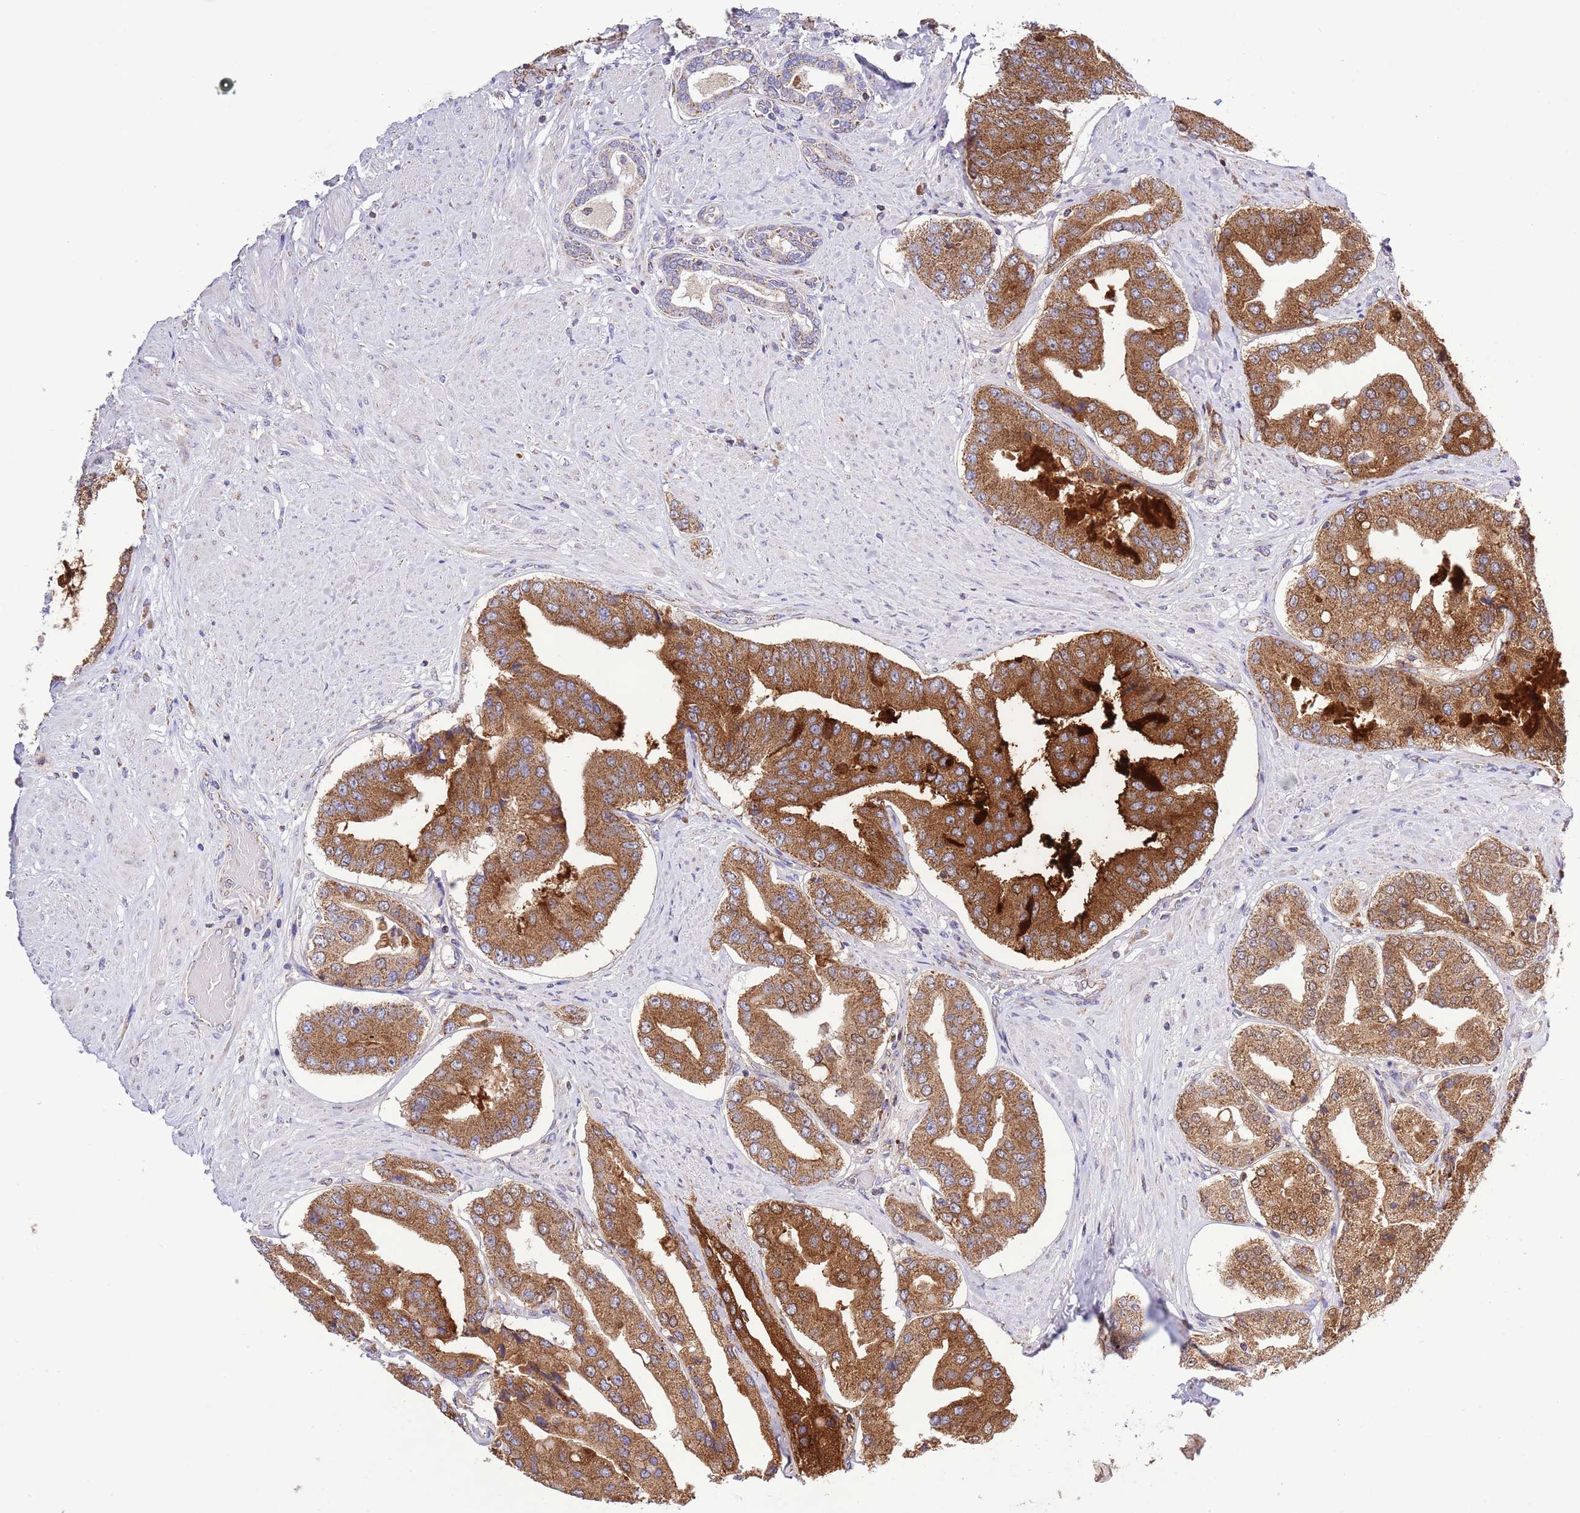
{"staining": {"intensity": "strong", "quantity": ">75%", "location": "cytoplasmic/membranous"}, "tissue": "prostate cancer", "cell_type": "Tumor cells", "image_type": "cancer", "snomed": [{"axis": "morphology", "description": "Adenocarcinoma, High grade"}, {"axis": "topography", "description": "Prostate"}], "caption": "Immunohistochemistry (IHC) of prostate cancer displays high levels of strong cytoplasmic/membranous staining in approximately >75% of tumor cells. (DAB IHC with brightfield microscopy, high magnification).", "gene": "TEKTIP1", "patient": {"sex": "male", "age": 63}}